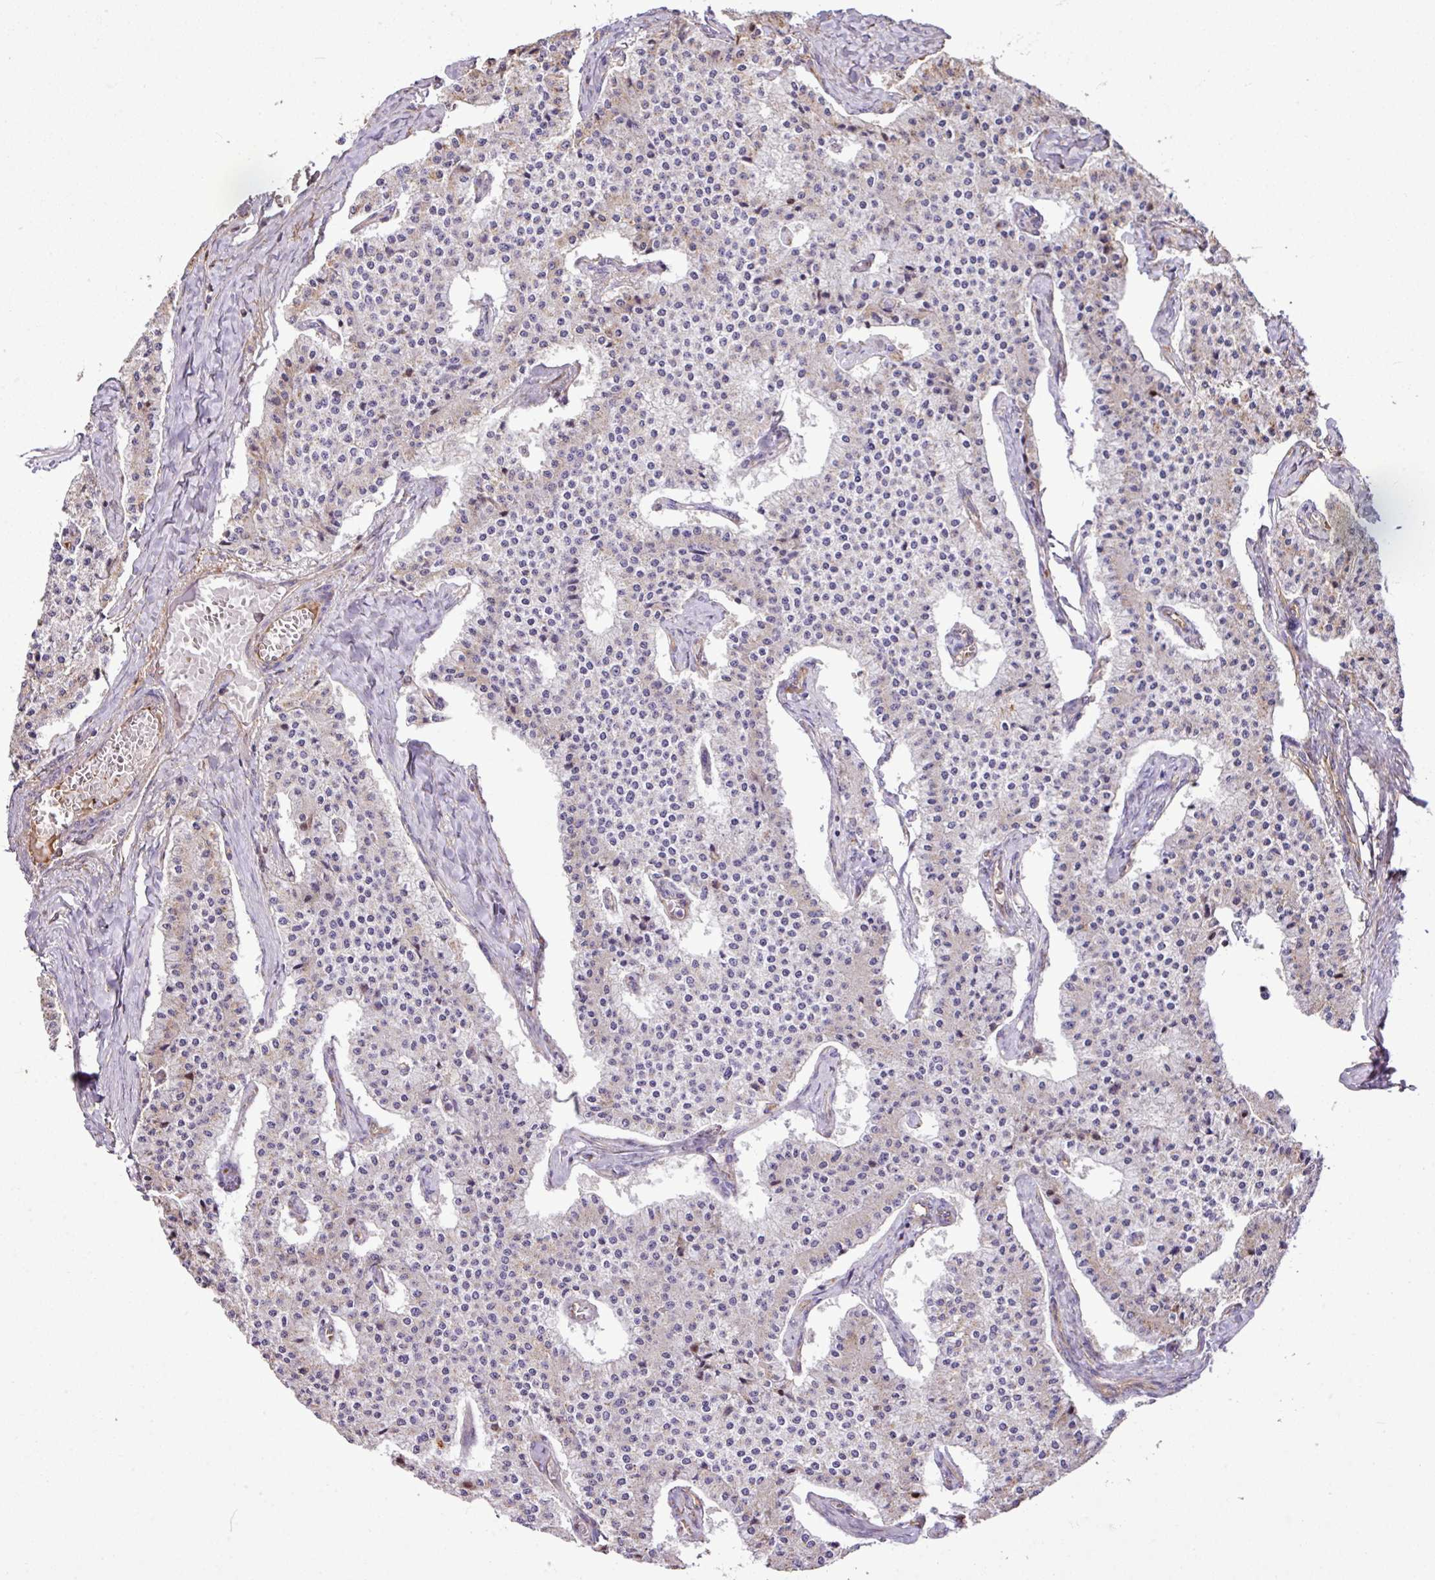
{"staining": {"intensity": "negative", "quantity": "none", "location": "none"}, "tissue": "carcinoid", "cell_type": "Tumor cells", "image_type": "cancer", "snomed": [{"axis": "morphology", "description": "Carcinoid, malignant, NOS"}, {"axis": "topography", "description": "Colon"}], "caption": "This is a micrograph of immunohistochemistry staining of malignant carcinoid, which shows no staining in tumor cells.", "gene": "CTXN2", "patient": {"sex": "female", "age": 52}}